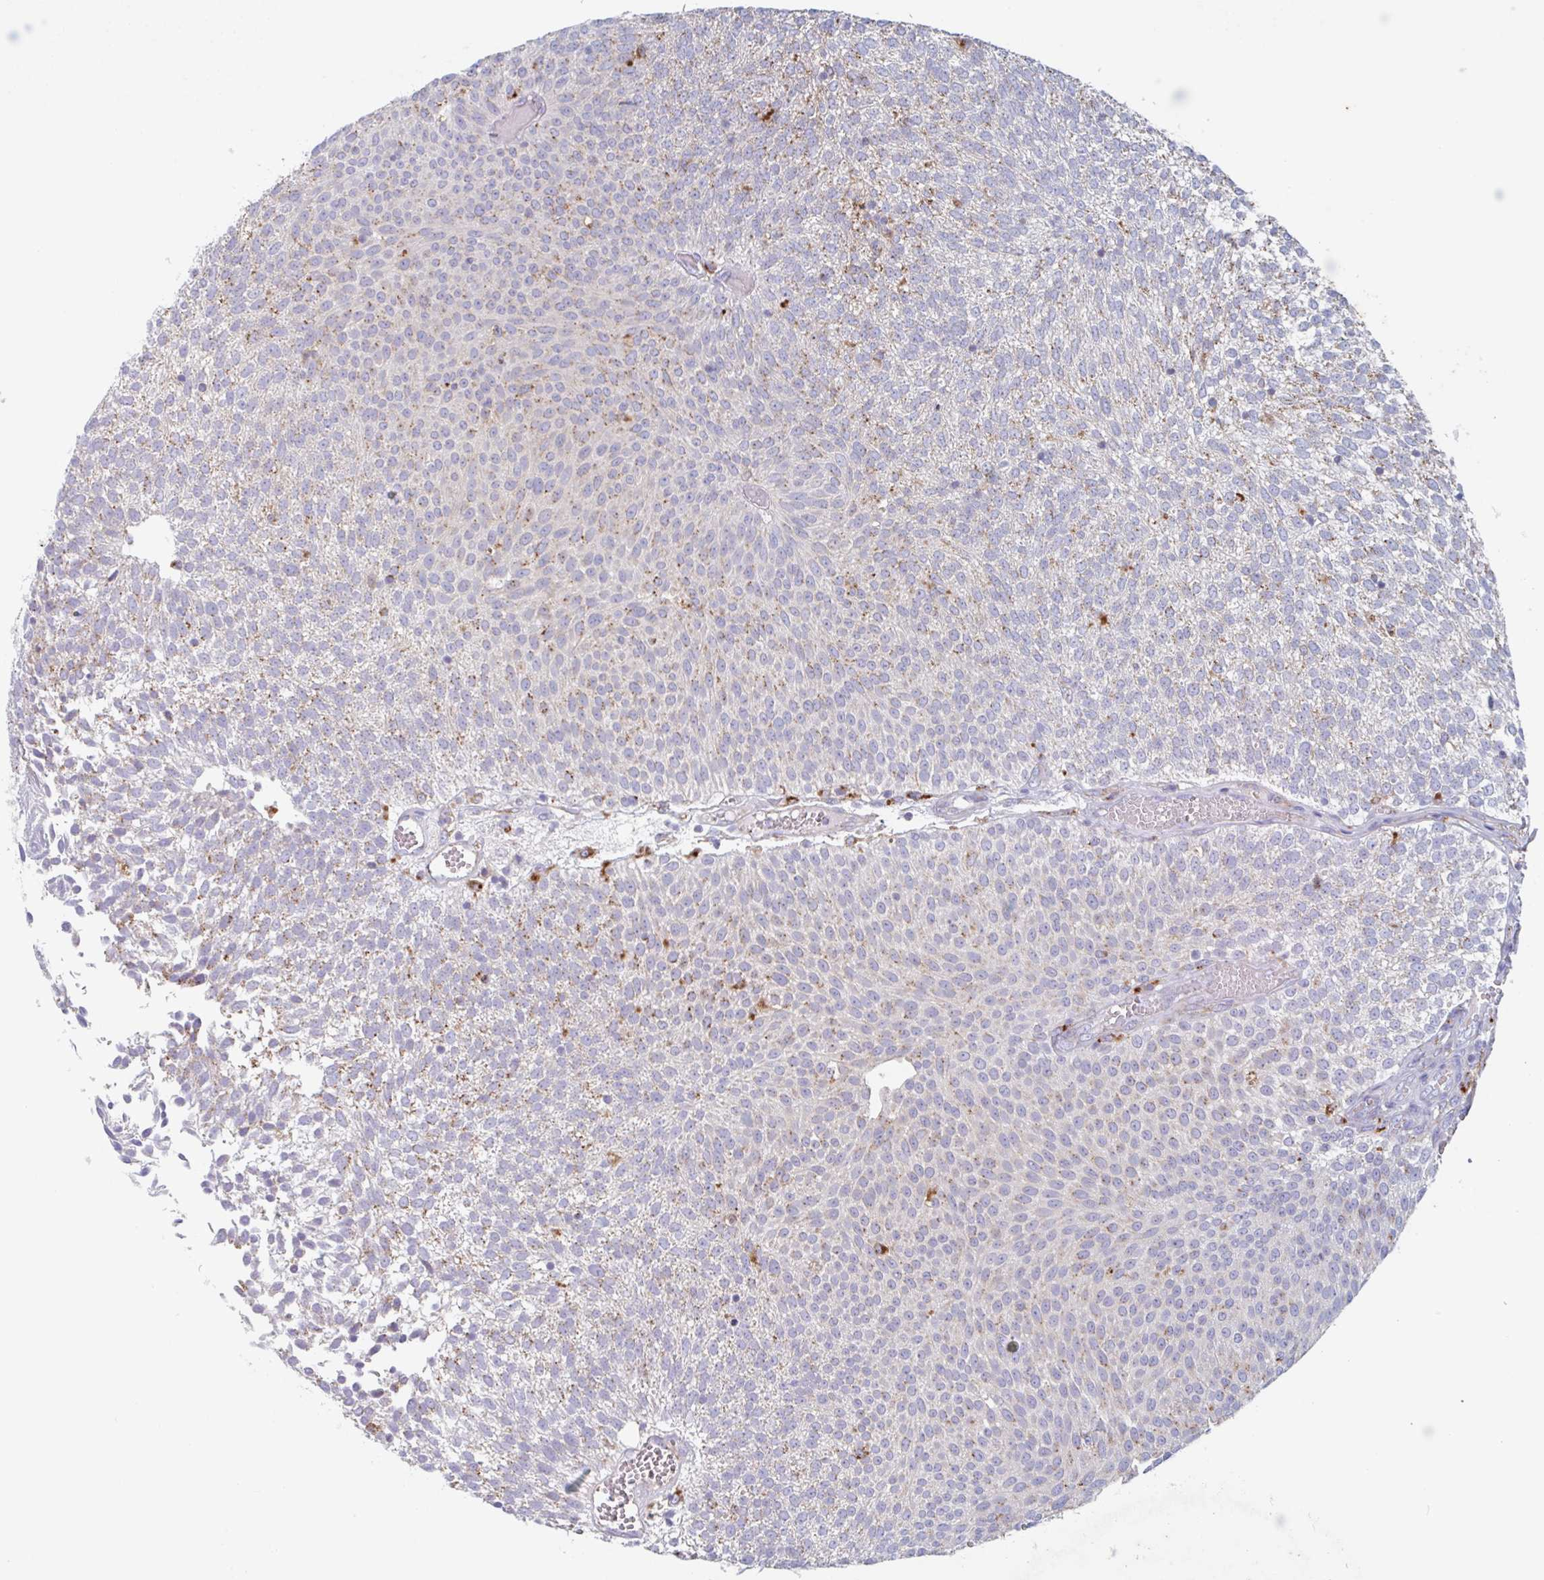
{"staining": {"intensity": "moderate", "quantity": "<25%", "location": "cytoplasmic/membranous"}, "tissue": "urothelial cancer", "cell_type": "Tumor cells", "image_type": "cancer", "snomed": [{"axis": "morphology", "description": "Urothelial carcinoma, Low grade"}, {"axis": "topography", "description": "Urinary bladder"}], "caption": "Protein expression analysis of human urothelial cancer reveals moderate cytoplasmic/membranous staining in about <25% of tumor cells.", "gene": "MANBA", "patient": {"sex": "female", "age": 79}}